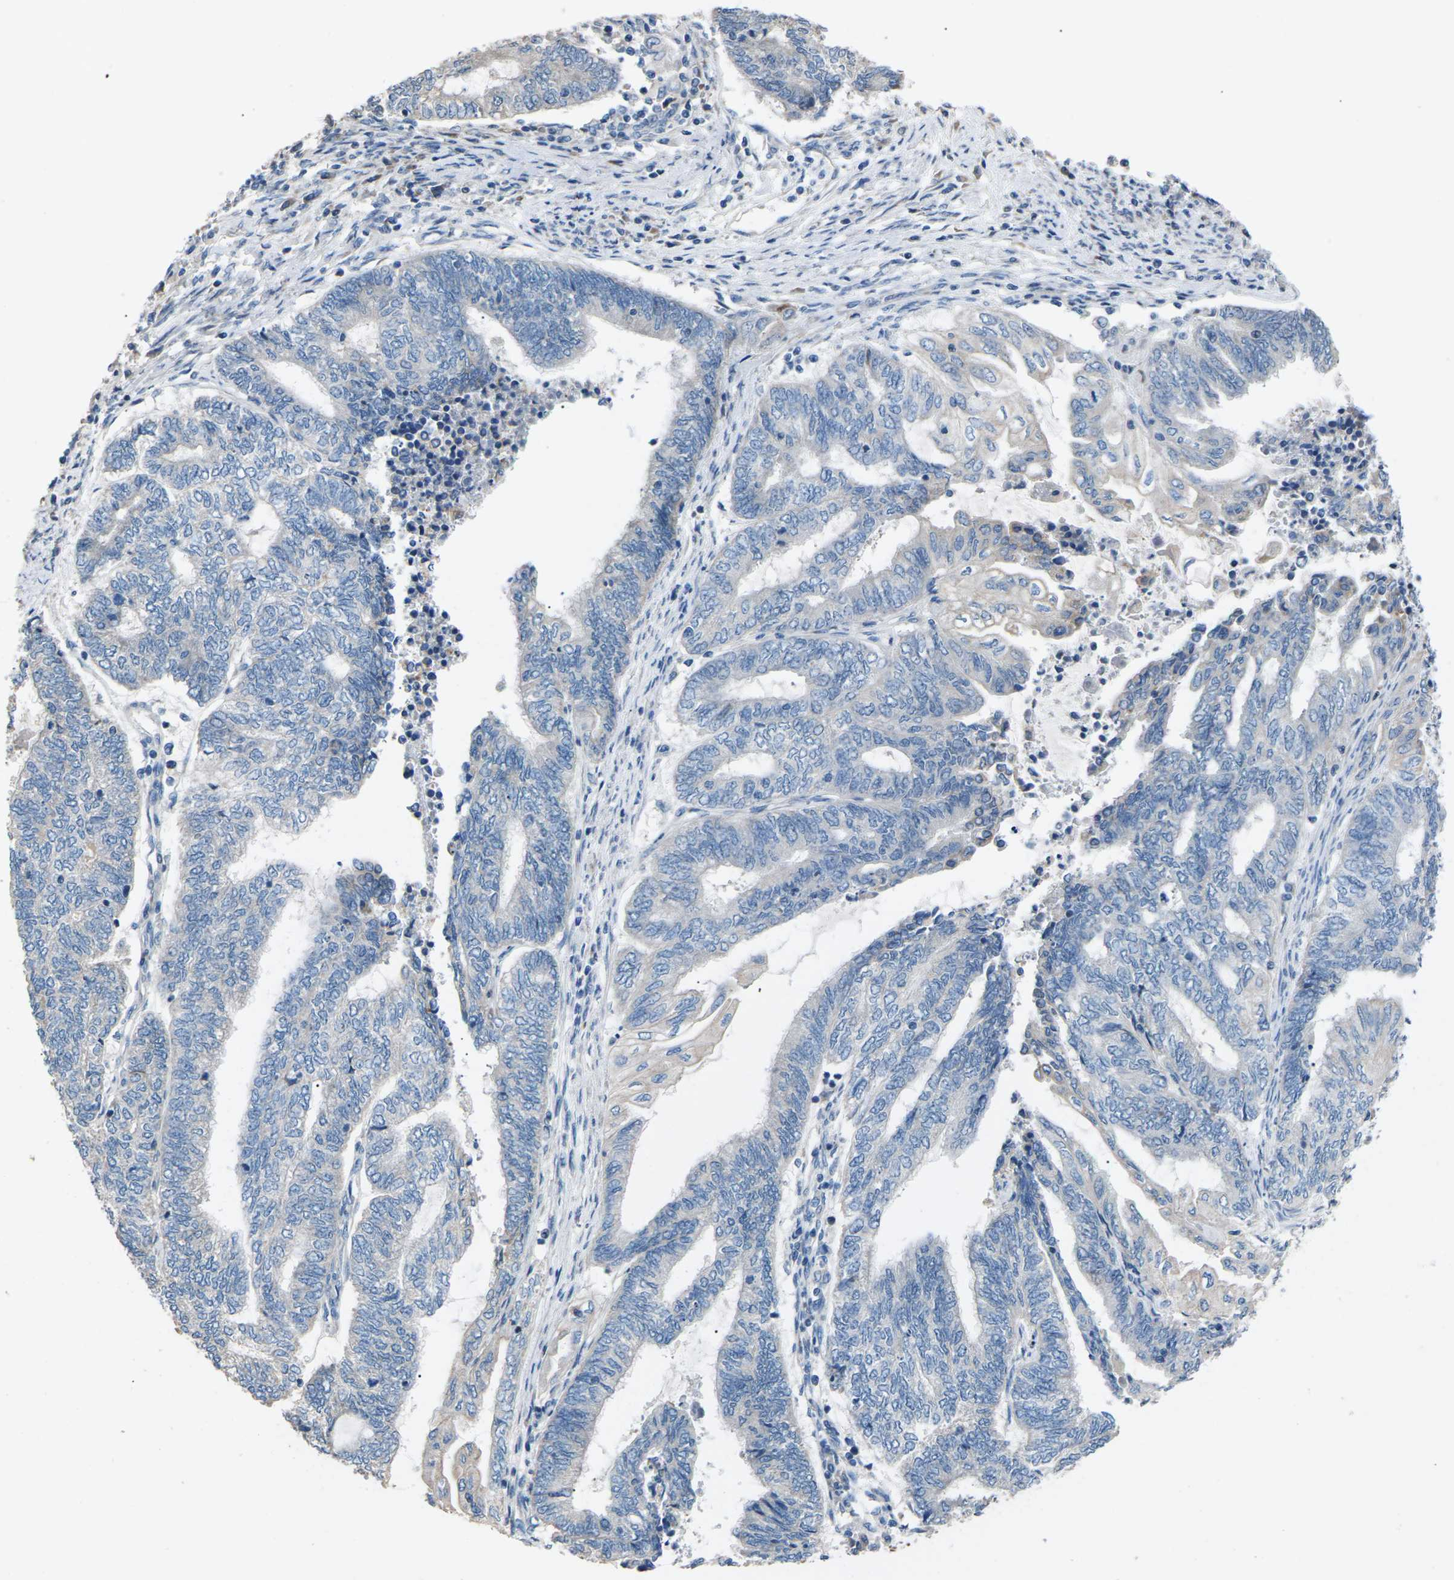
{"staining": {"intensity": "negative", "quantity": "none", "location": "none"}, "tissue": "endometrial cancer", "cell_type": "Tumor cells", "image_type": "cancer", "snomed": [{"axis": "morphology", "description": "Adenocarcinoma, NOS"}, {"axis": "topography", "description": "Uterus"}, {"axis": "topography", "description": "Endometrium"}], "caption": "This is an IHC image of endometrial cancer (adenocarcinoma). There is no expression in tumor cells.", "gene": "KLHDC8B", "patient": {"sex": "female", "age": 70}}